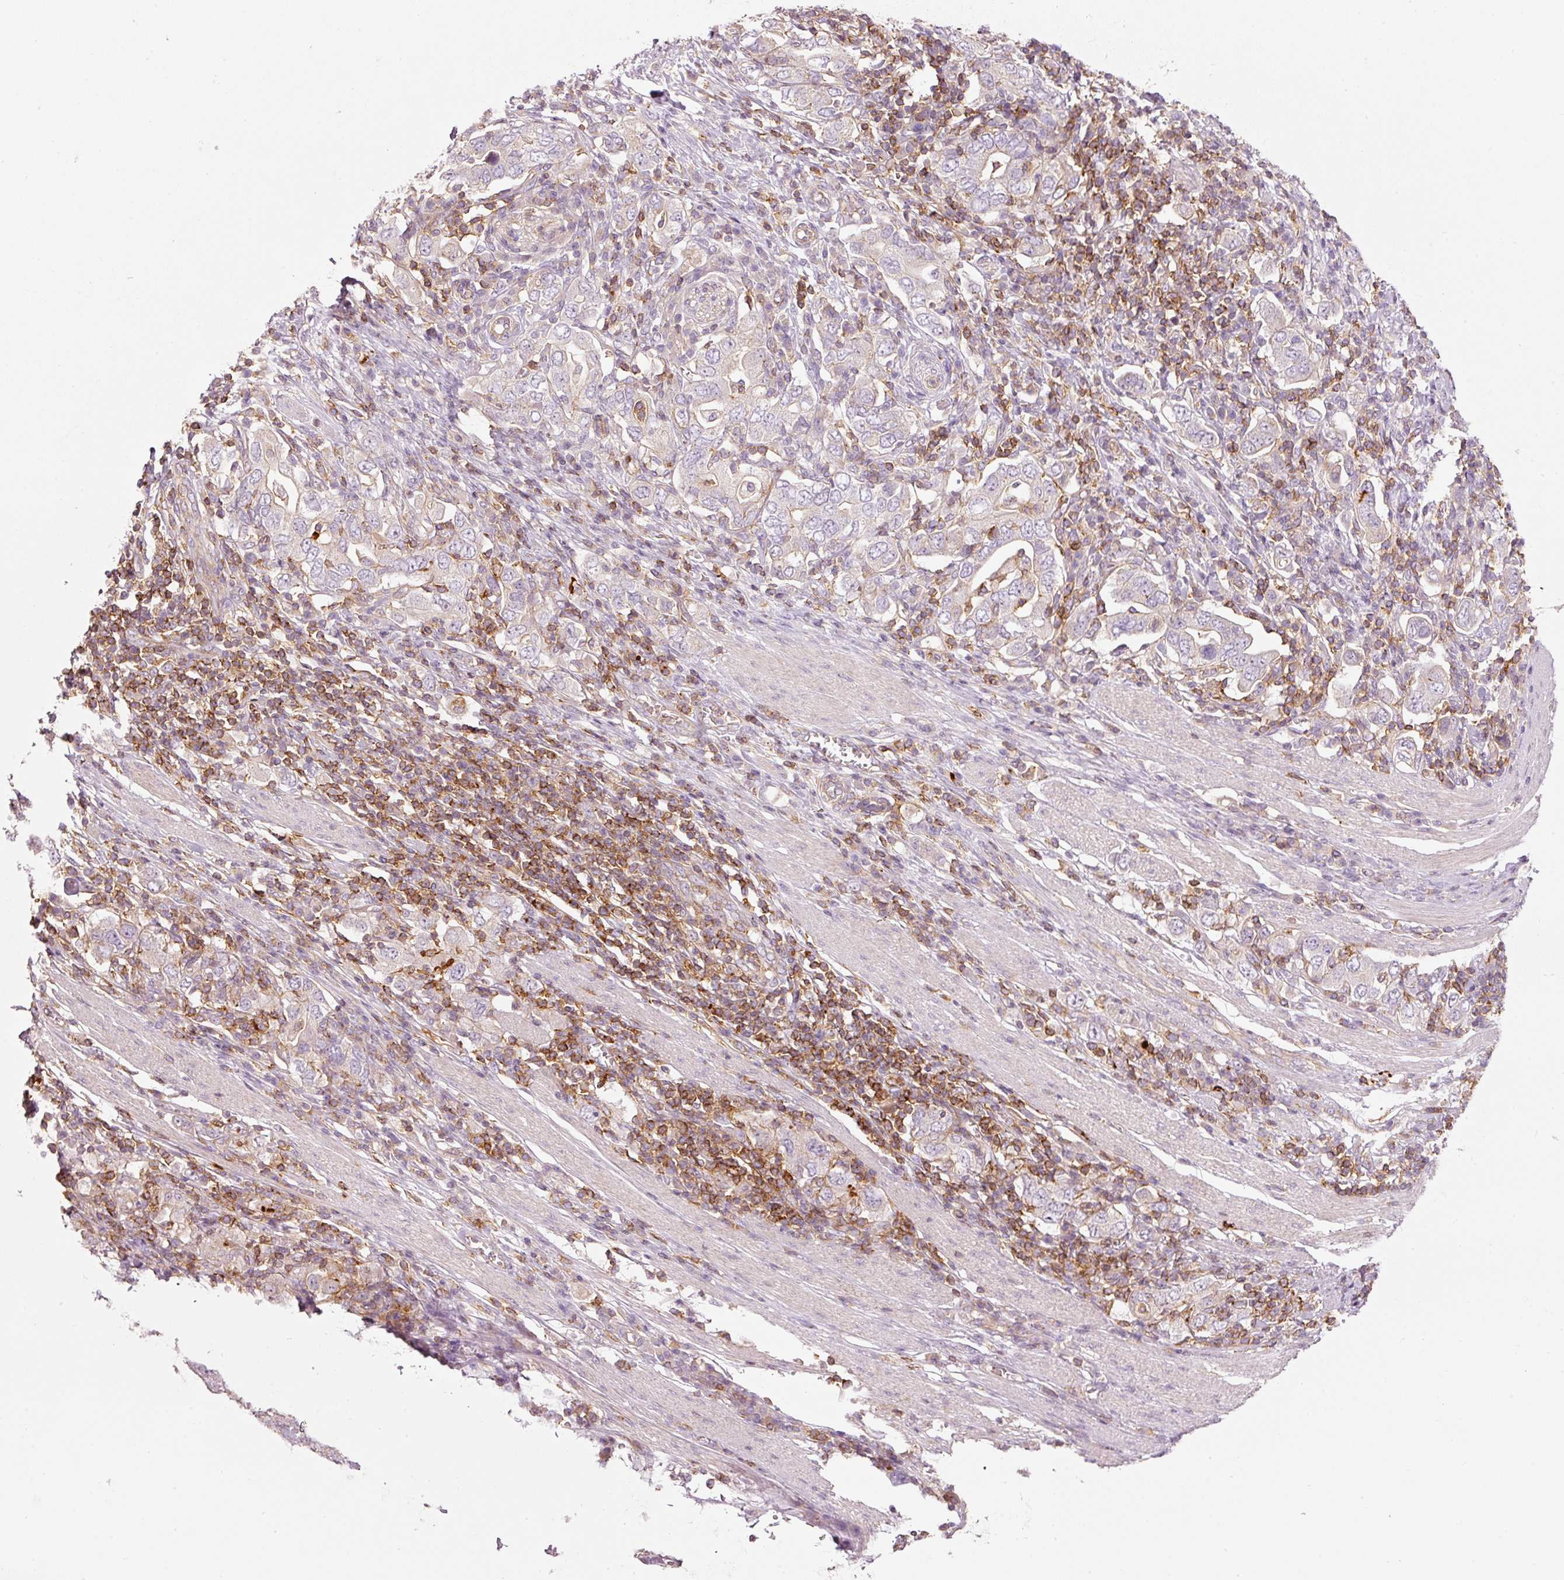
{"staining": {"intensity": "negative", "quantity": "none", "location": "none"}, "tissue": "stomach cancer", "cell_type": "Tumor cells", "image_type": "cancer", "snomed": [{"axis": "morphology", "description": "Adenocarcinoma, NOS"}, {"axis": "topography", "description": "Stomach, upper"}, {"axis": "topography", "description": "Stomach"}], "caption": "High power microscopy image of an IHC image of stomach cancer (adenocarcinoma), revealing no significant expression in tumor cells. (Stains: DAB (3,3'-diaminobenzidine) immunohistochemistry (IHC) with hematoxylin counter stain, Microscopy: brightfield microscopy at high magnification).", "gene": "SIPA1", "patient": {"sex": "male", "age": 62}}